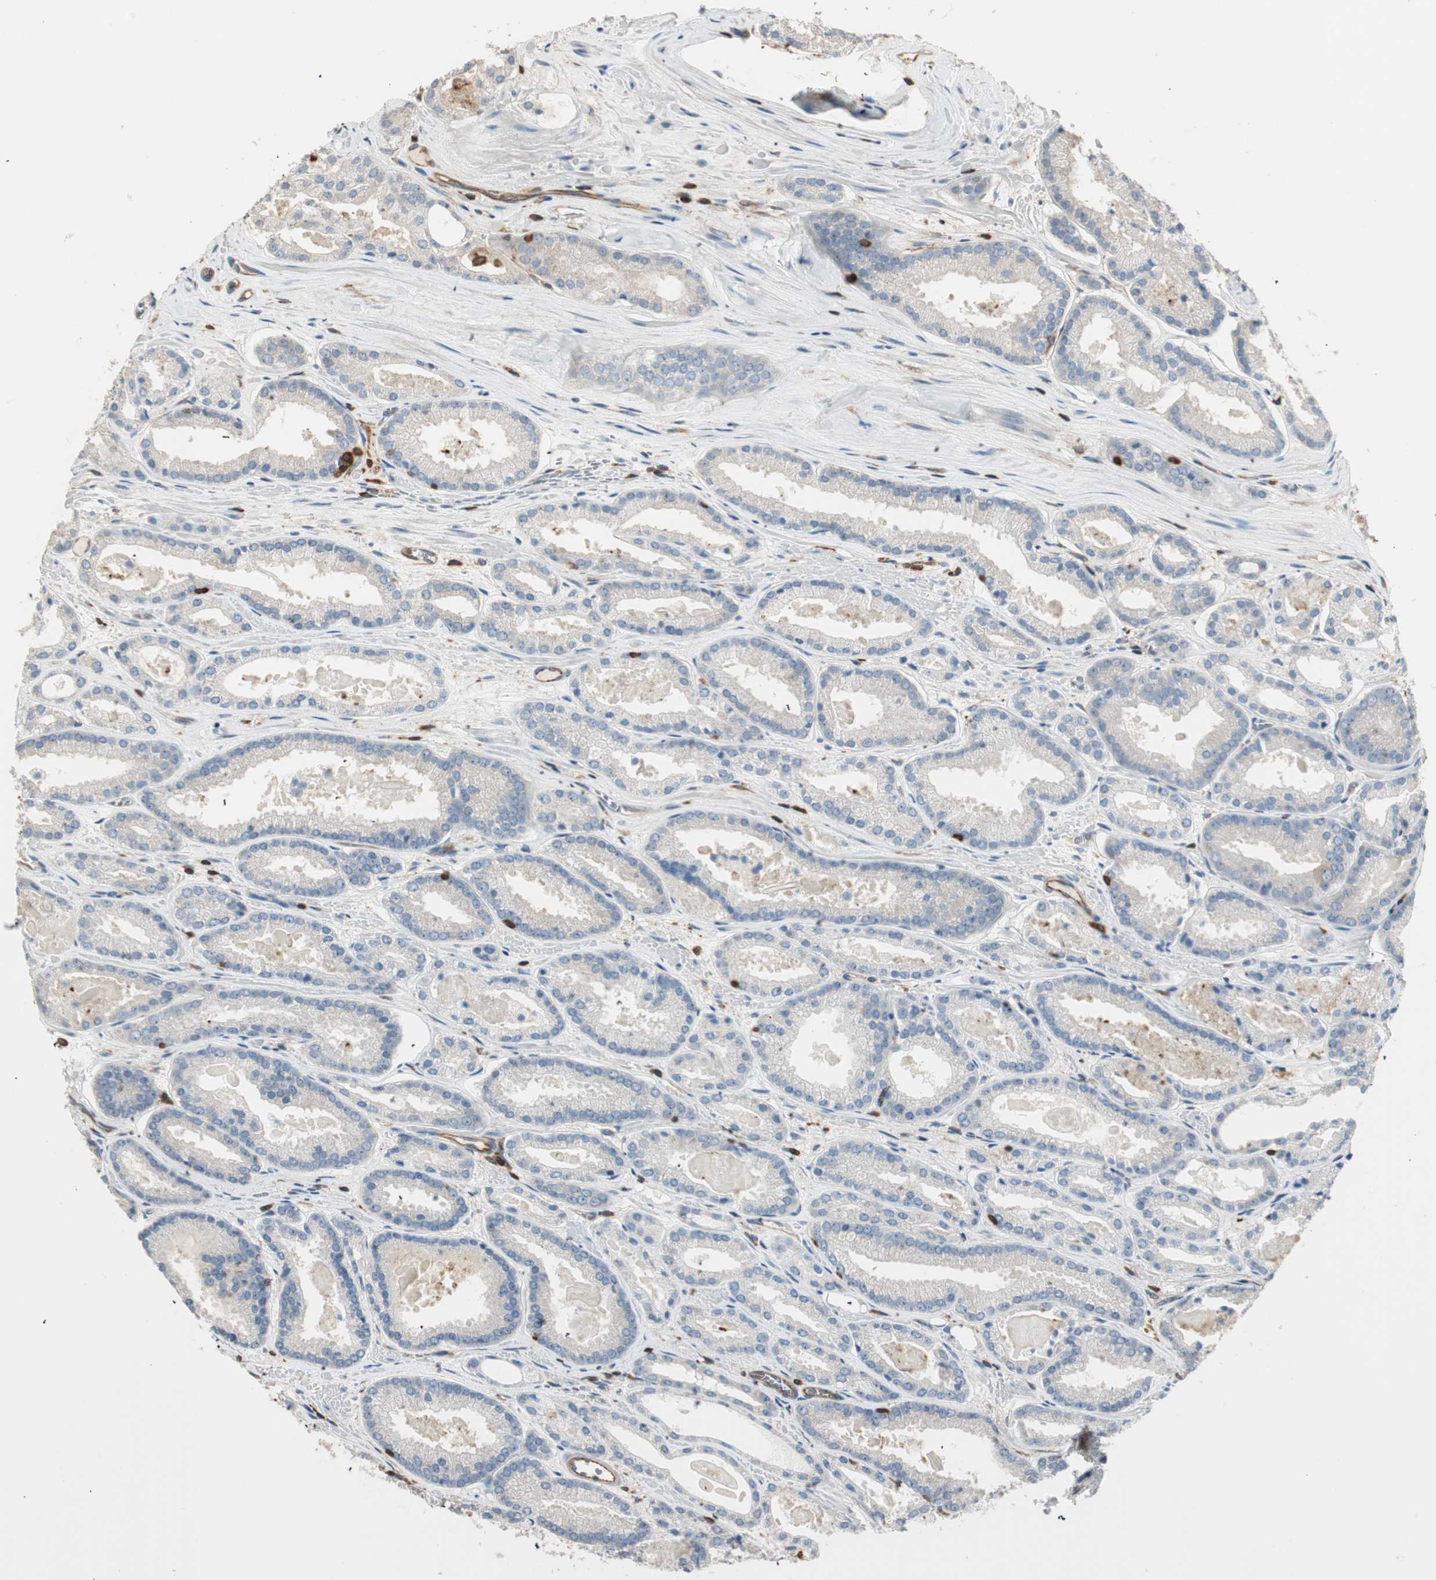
{"staining": {"intensity": "negative", "quantity": "none", "location": "none"}, "tissue": "prostate cancer", "cell_type": "Tumor cells", "image_type": "cancer", "snomed": [{"axis": "morphology", "description": "Adenocarcinoma, Low grade"}, {"axis": "topography", "description": "Prostate"}], "caption": "The histopathology image shows no significant positivity in tumor cells of prostate cancer.", "gene": "CRLF3", "patient": {"sex": "male", "age": 59}}